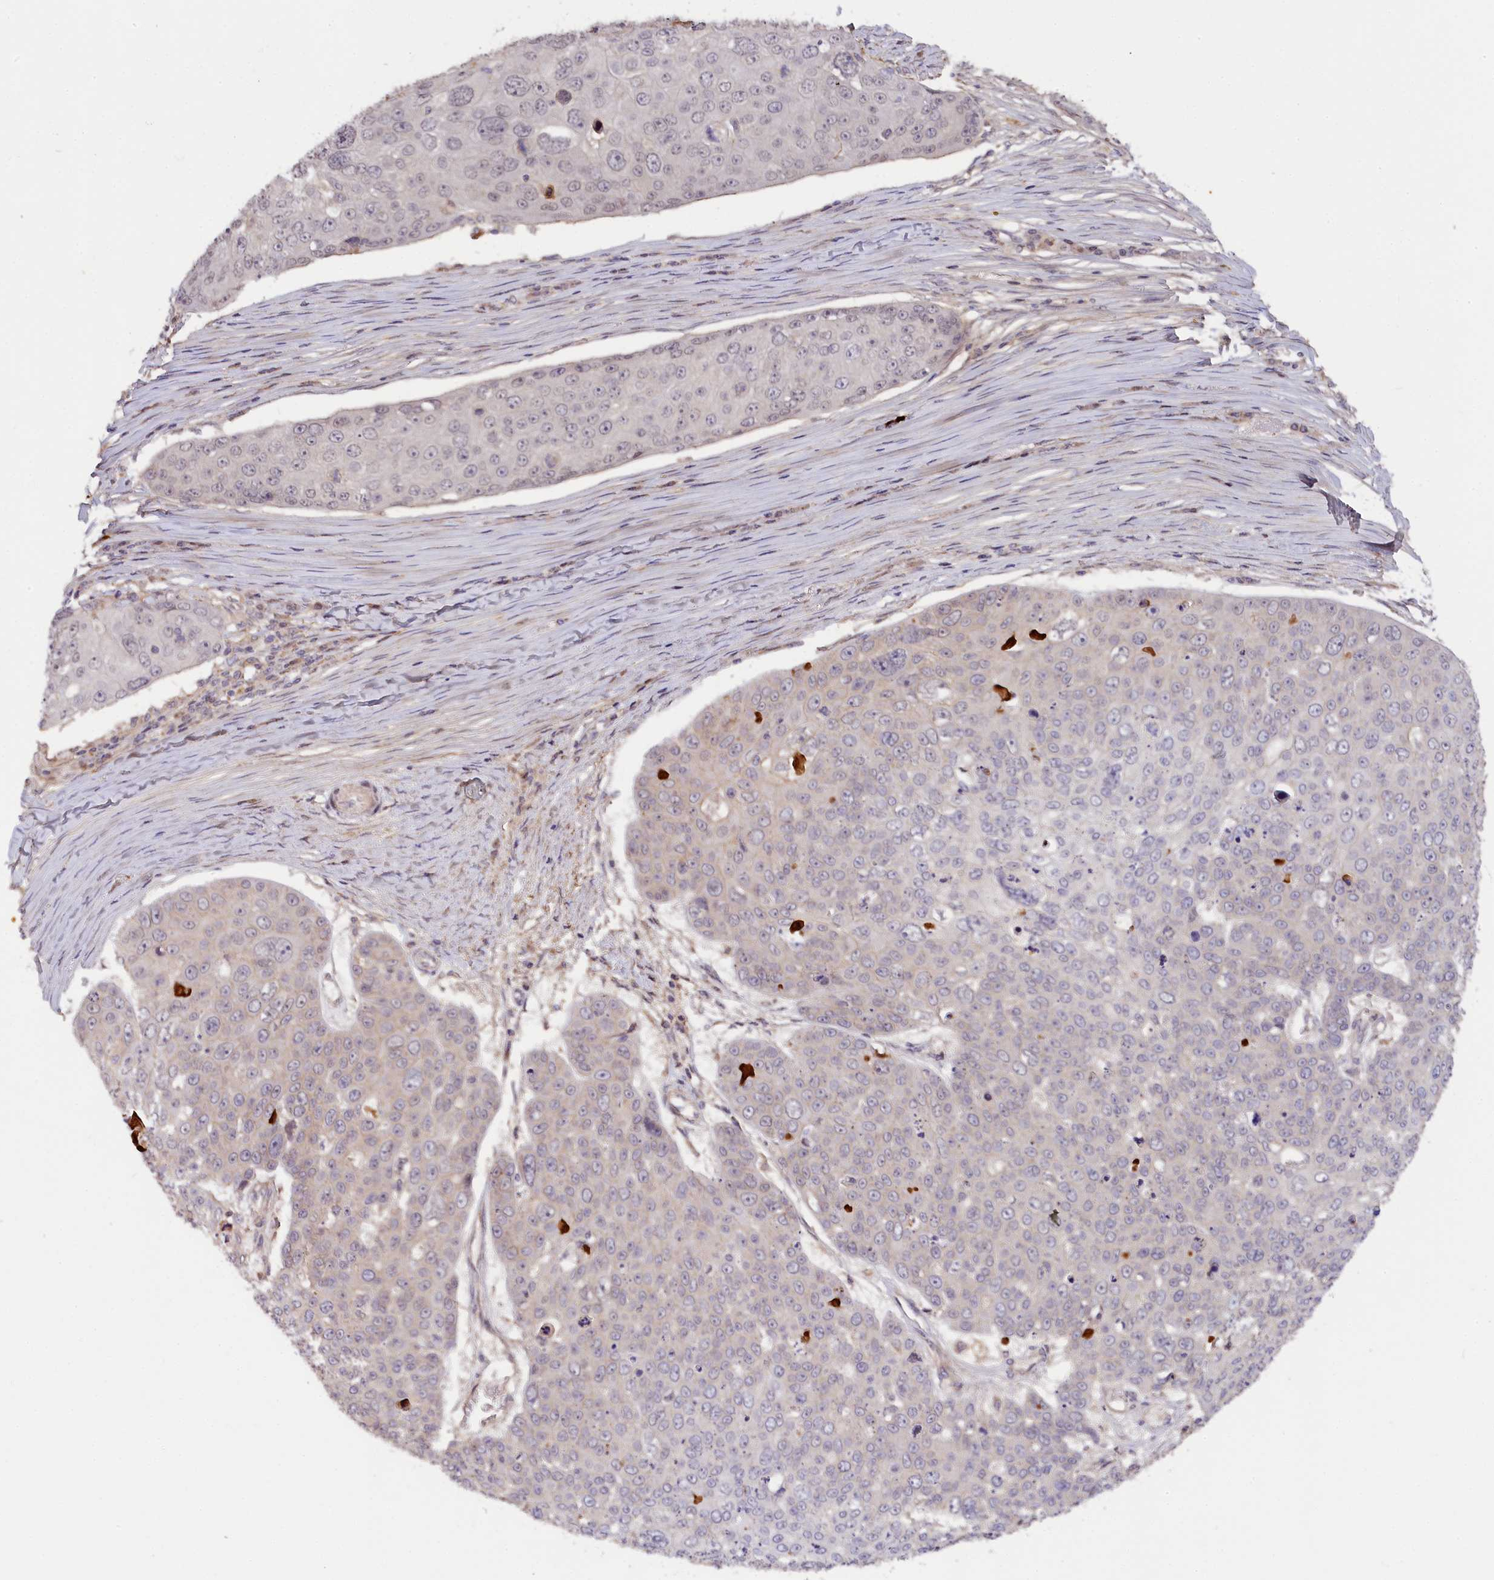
{"staining": {"intensity": "negative", "quantity": "none", "location": "none"}, "tissue": "skin cancer", "cell_type": "Tumor cells", "image_type": "cancer", "snomed": [{"axis": "morphology", "description": "Squamous cell carcinoma, NOS"}, {"axis": "topography", "description": "Skin"}], "caption": "Immunohistochemistry (IHC) of skin cancer (squamous cell carcinoma) demonstrates no staining in tumor cells.", "gene": "ZNF480", "patient": {"sex": "male", "age": 71}}